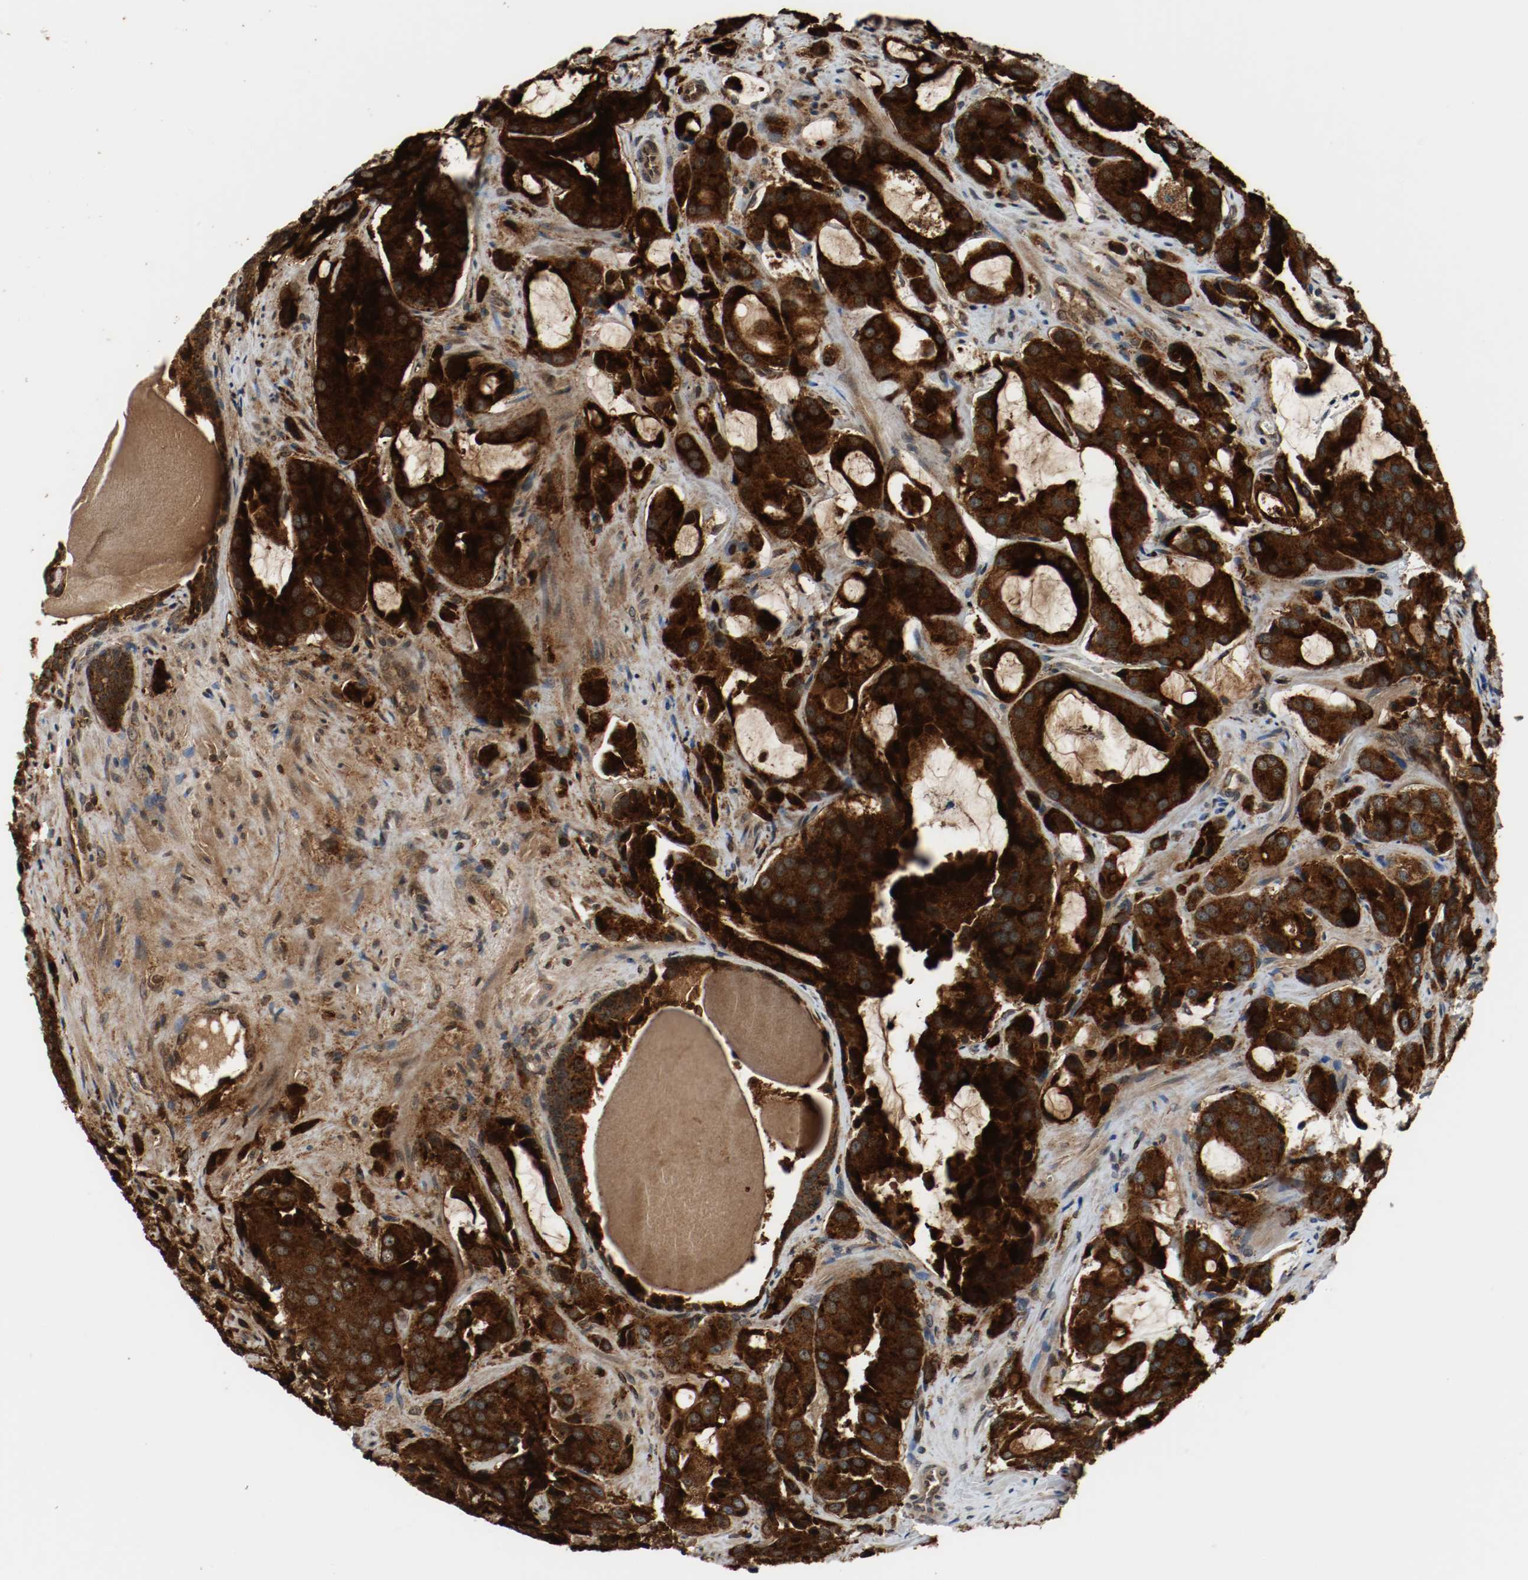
{"staining": {"intensity": "strong", "quantity": ">75%", "location": "cytoplasmic/membranous"}, "tissue": "prostate cancer", "cell_type": "Tumor cells", "image_type": "cancer", "snomed": [{"axis": "morphology", "description": "Adenocarcinoma, High grade"}, {"axis": "topography", "description": "Prostate"}], "caption": "High-magnification brightfield microscopy of high-grade adenocarcinoma (prostate) stained with DAB (brown) and counterstained with hematoxylin (blue). tumor cells exhibit strong cytoplasmic/membranous expression is present in about>75% of cells.", "gene": "LAMP2", "patient": {"sex": "male", "age": 70}}